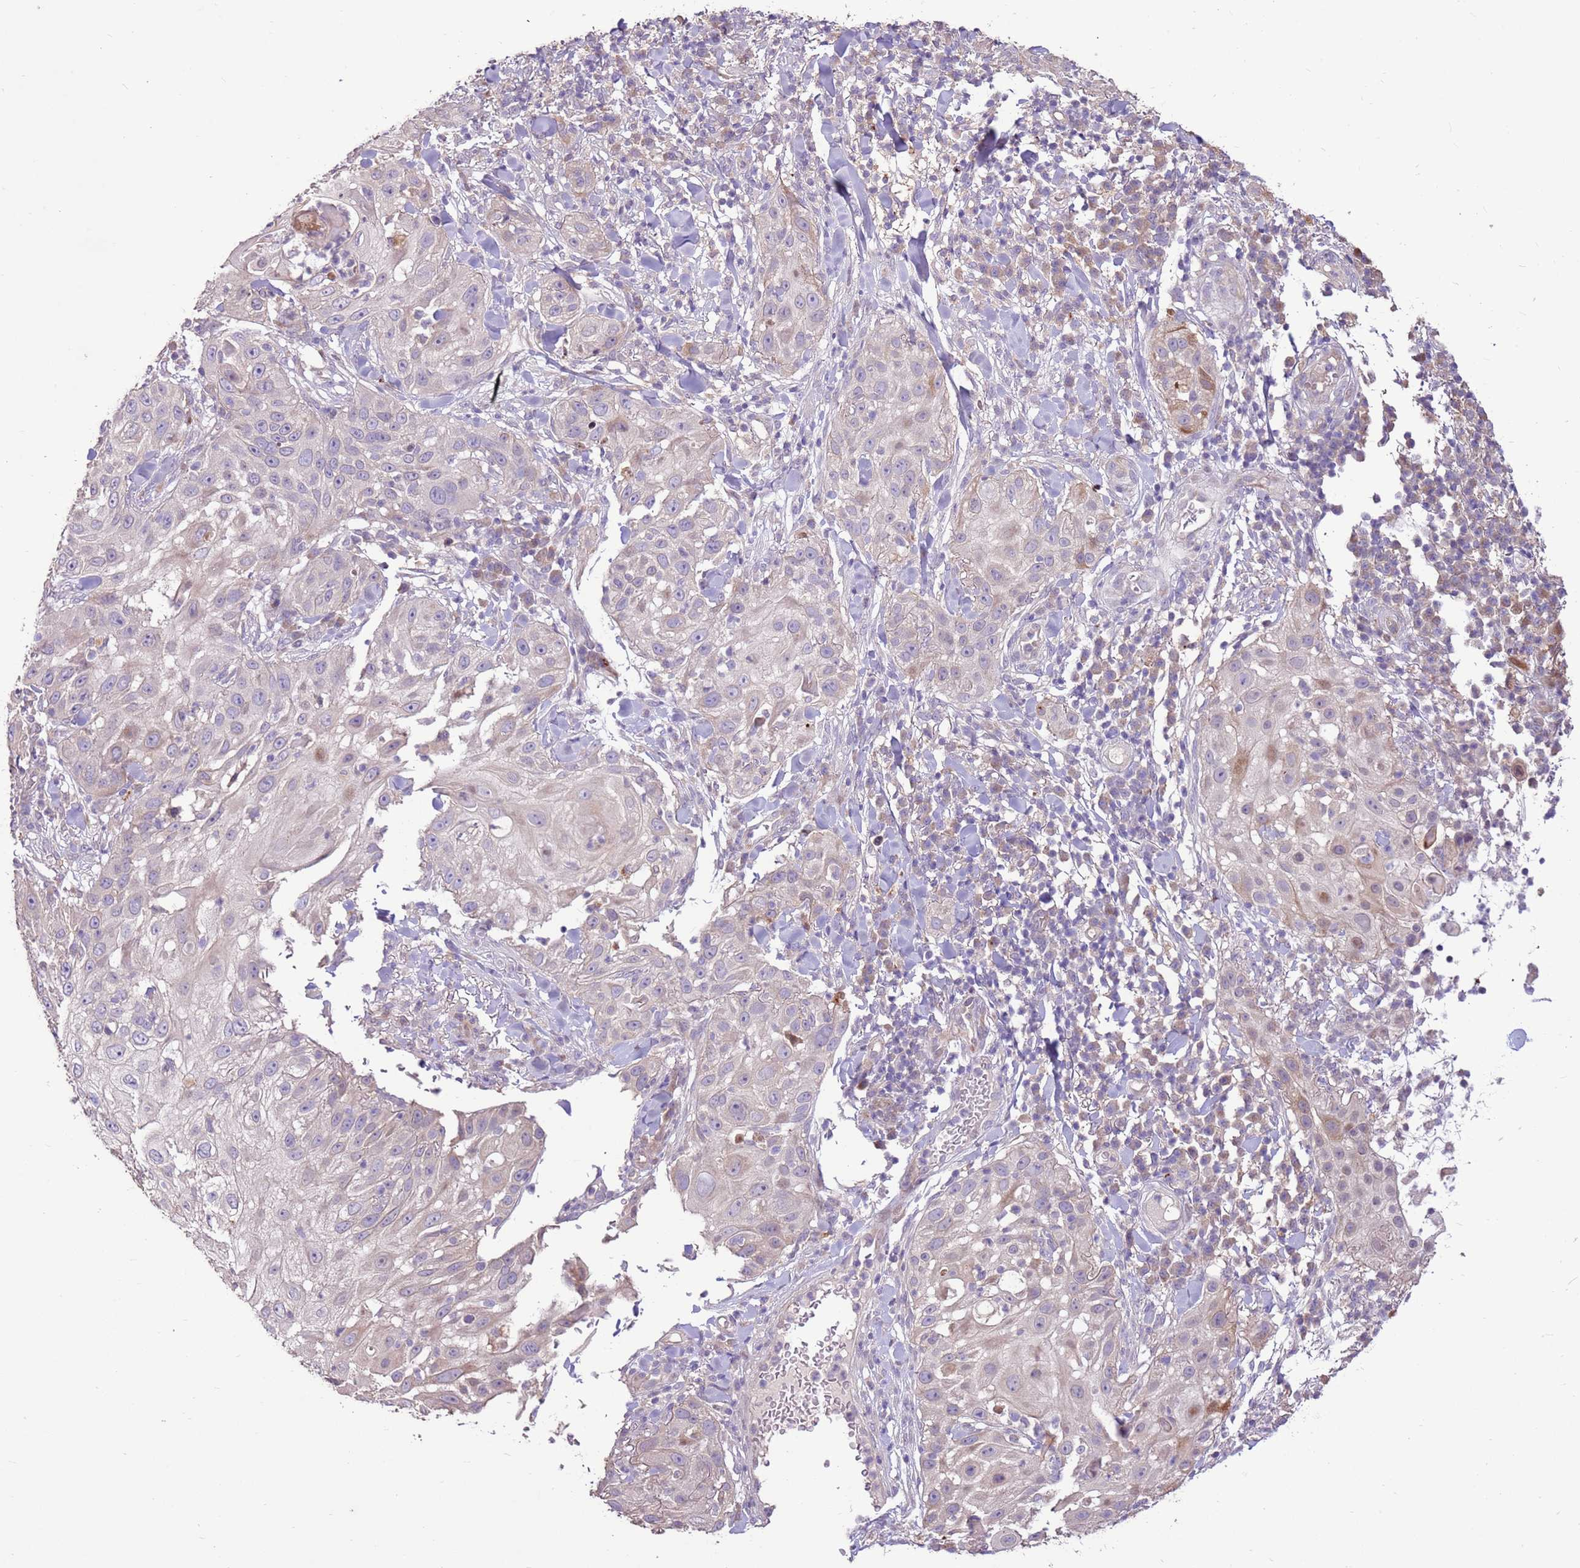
{"staining": {"intensity": "weak", "quantity": "<25%", "location": "cytoplasmic/membranous"}, "tissue": "skin cancer", "cell_type": "Tumor cells", "image_type": "cancer", "snomed": [{"axis": "morphology", "description": "Squamous cell carcinoma, NOS"}, {"axis": "topography", "description": "Skin"}], "caption": "Tumor cells are negative for brown protein staining in skin cancer.", "gene": "LGI4", "patient": {"sex": "female", "age": 44}}